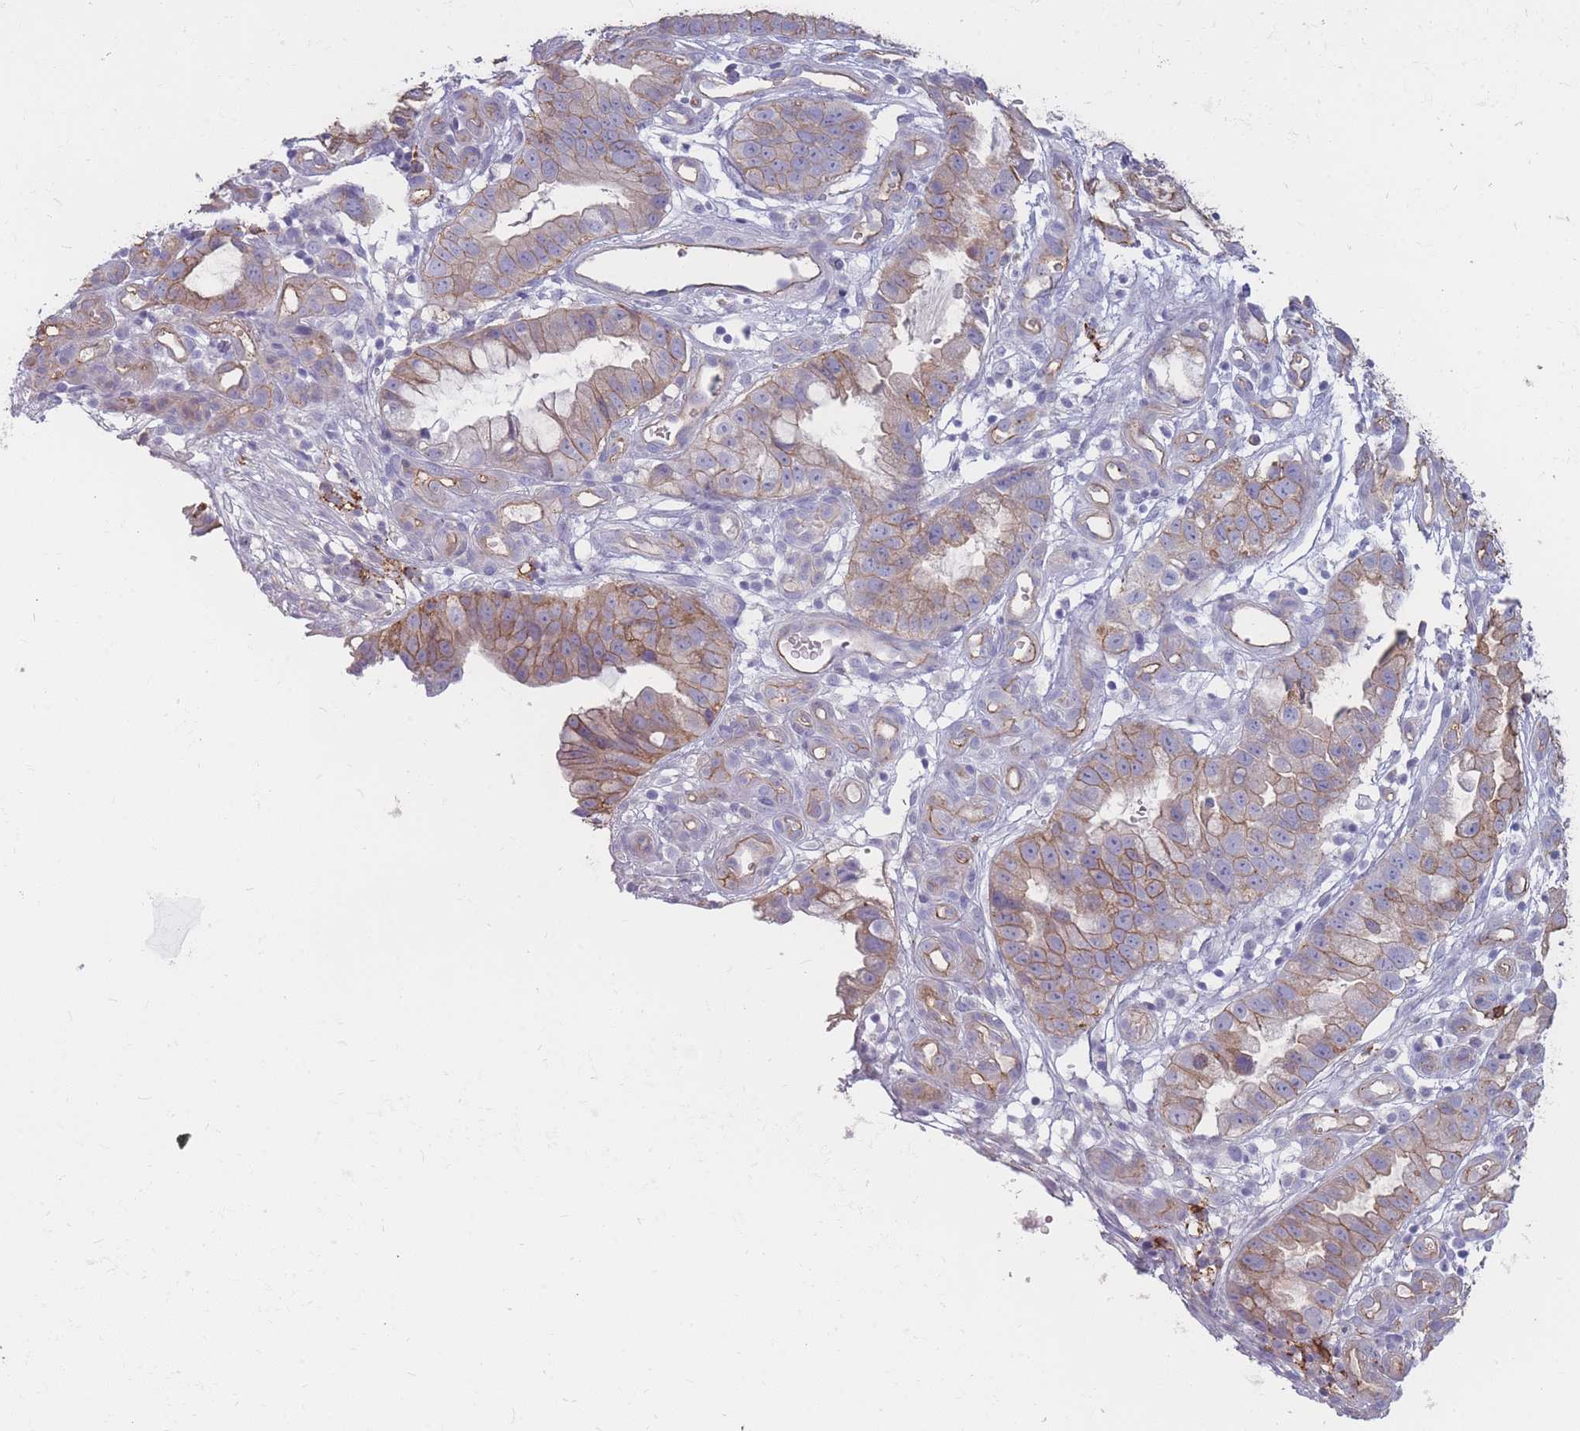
{"staining": {"intensity": "moderate", "quantity": ">75%", "location": "cytoplasmic/membranous"}, "tissue": "stomach cancer", "cell_type": "Tumor cells", "image_type": "cancer", "snomed": [{"axis": "morphology", "description": "Adenocarcinoma, NOS"}, {"axis": "topography", "description": "Stomach"}], "caption": "Protein staining reveals moderate cytoplasmic/membranous expression in approximately >75% of tumor cells in stomach cancer (adenocarcinoma).", "gene": "GNA11", "patient": {"sex": "male", "age": 55}}